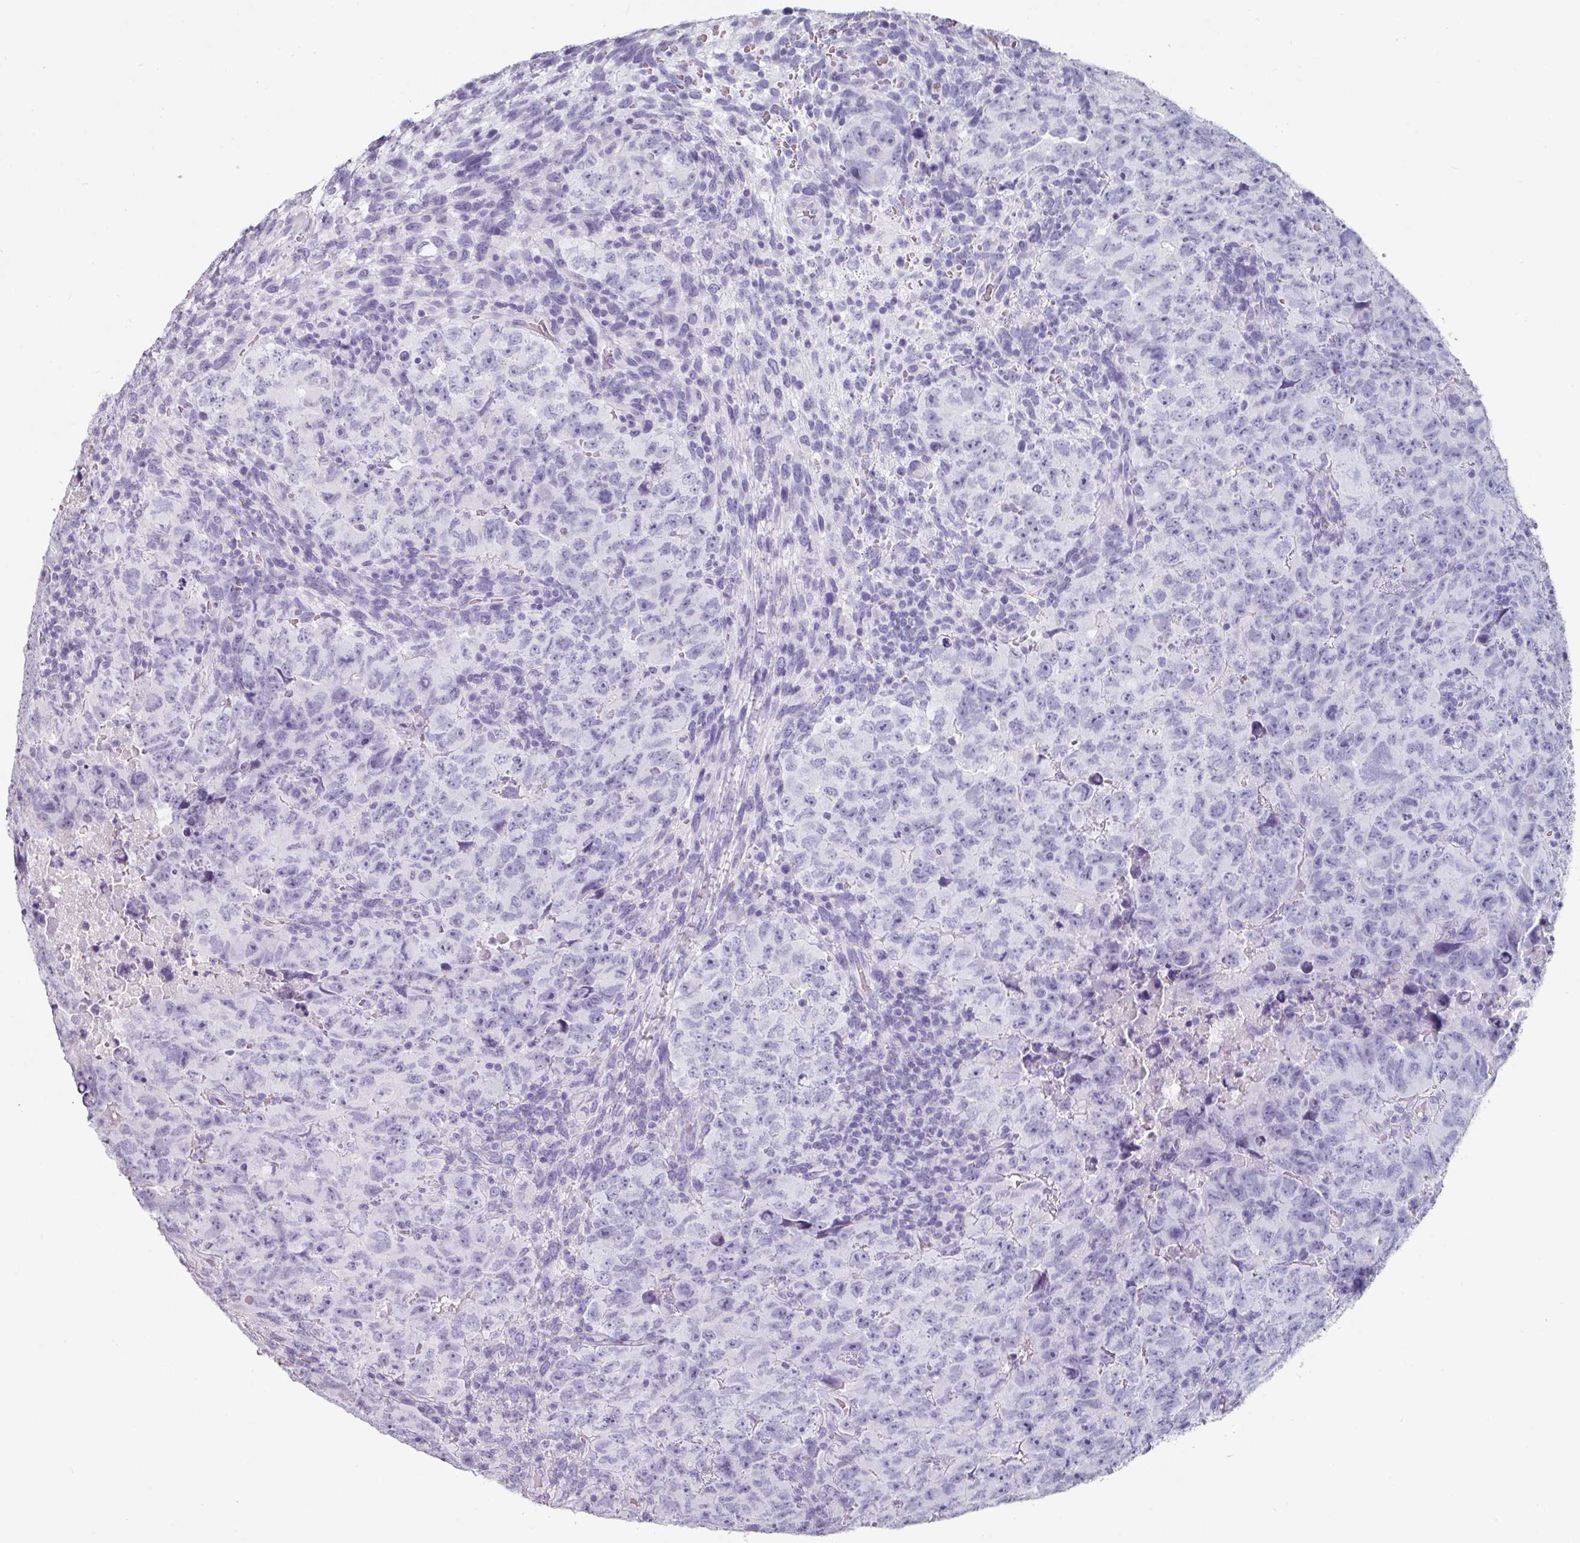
{"staining": {"intensity": "negative", "quantity": "none", "location": "none"}, "tissue": "testis cancer", "cell_type": "Tumor cells", "image_type": "cancer", "snomed": [{"axis": "morphology", "description": "Carcinoma, Embryonal, NOS"}, {"axis": "topography", "description": "Testis"}], "caption": "An immunohistochemistry micrograph of testis cancer is shown. There is no staining in tumor cells of testis cancer.", "gene": "CEP78", "patient": {"sex": "male", "age": 24}}